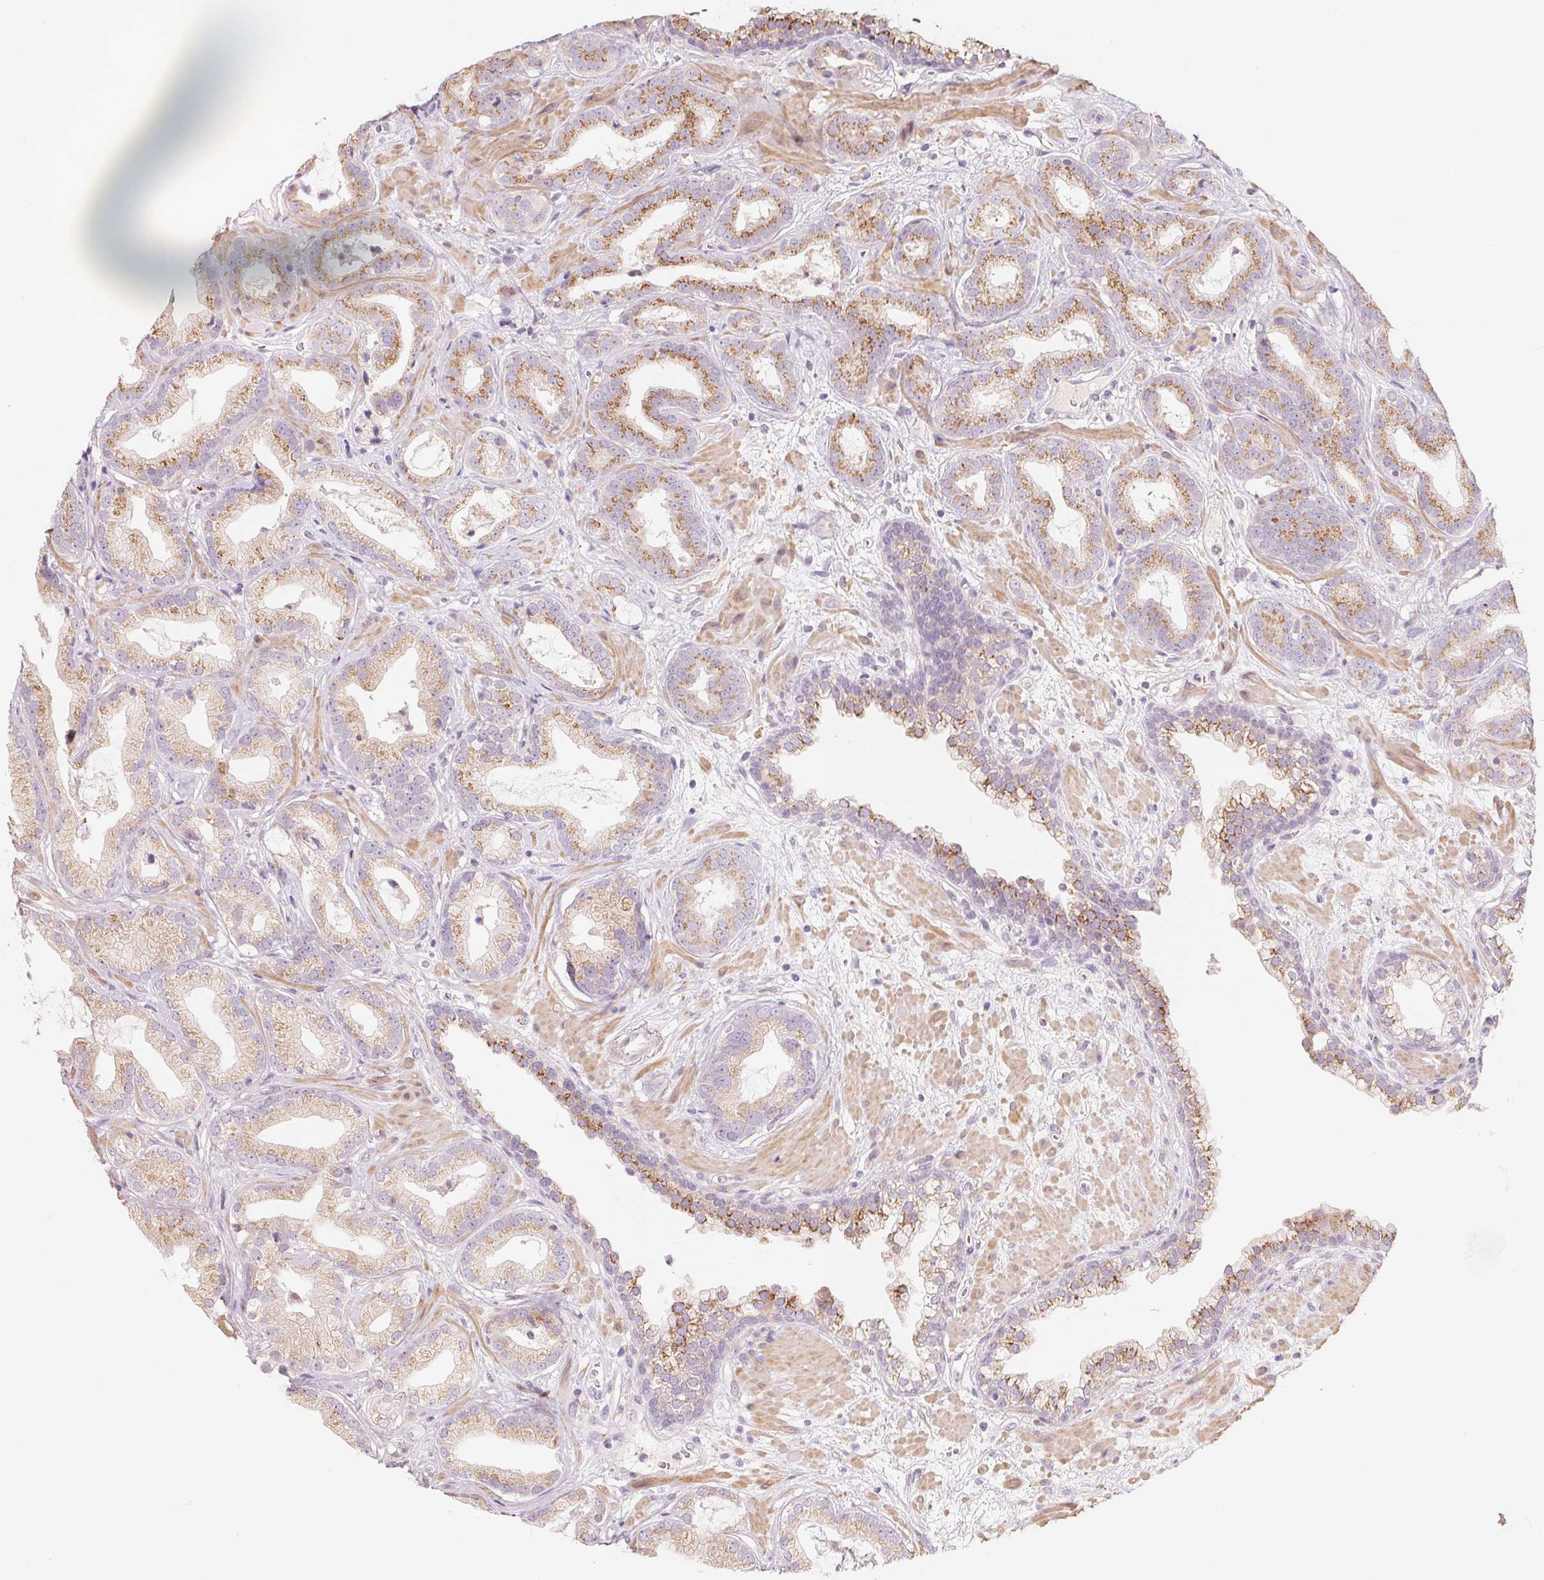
{"staining": {"intensity": "moderate", "quantity": "25%-75%", "location": "cytoplasmic/membranous"}, "tissue": "prostate cancer", "cell_type": "Tumor cells", "image_type": "cancer", "snomed": [{"axis": "morphology", "description": "Adenocarcinoma, Low grade"}, {"axis": "topography", "description": "Prostate"}], "caption": "A brown stain labels moderate cytoplasmic/membranous staining of a protein in human prostate low-grade adenocarcinoma tumor cells. (IHC, brightfield microscopy, high magnification).", "gene": "DRAM2", "patient": {"sex": "male", "age": 62}}